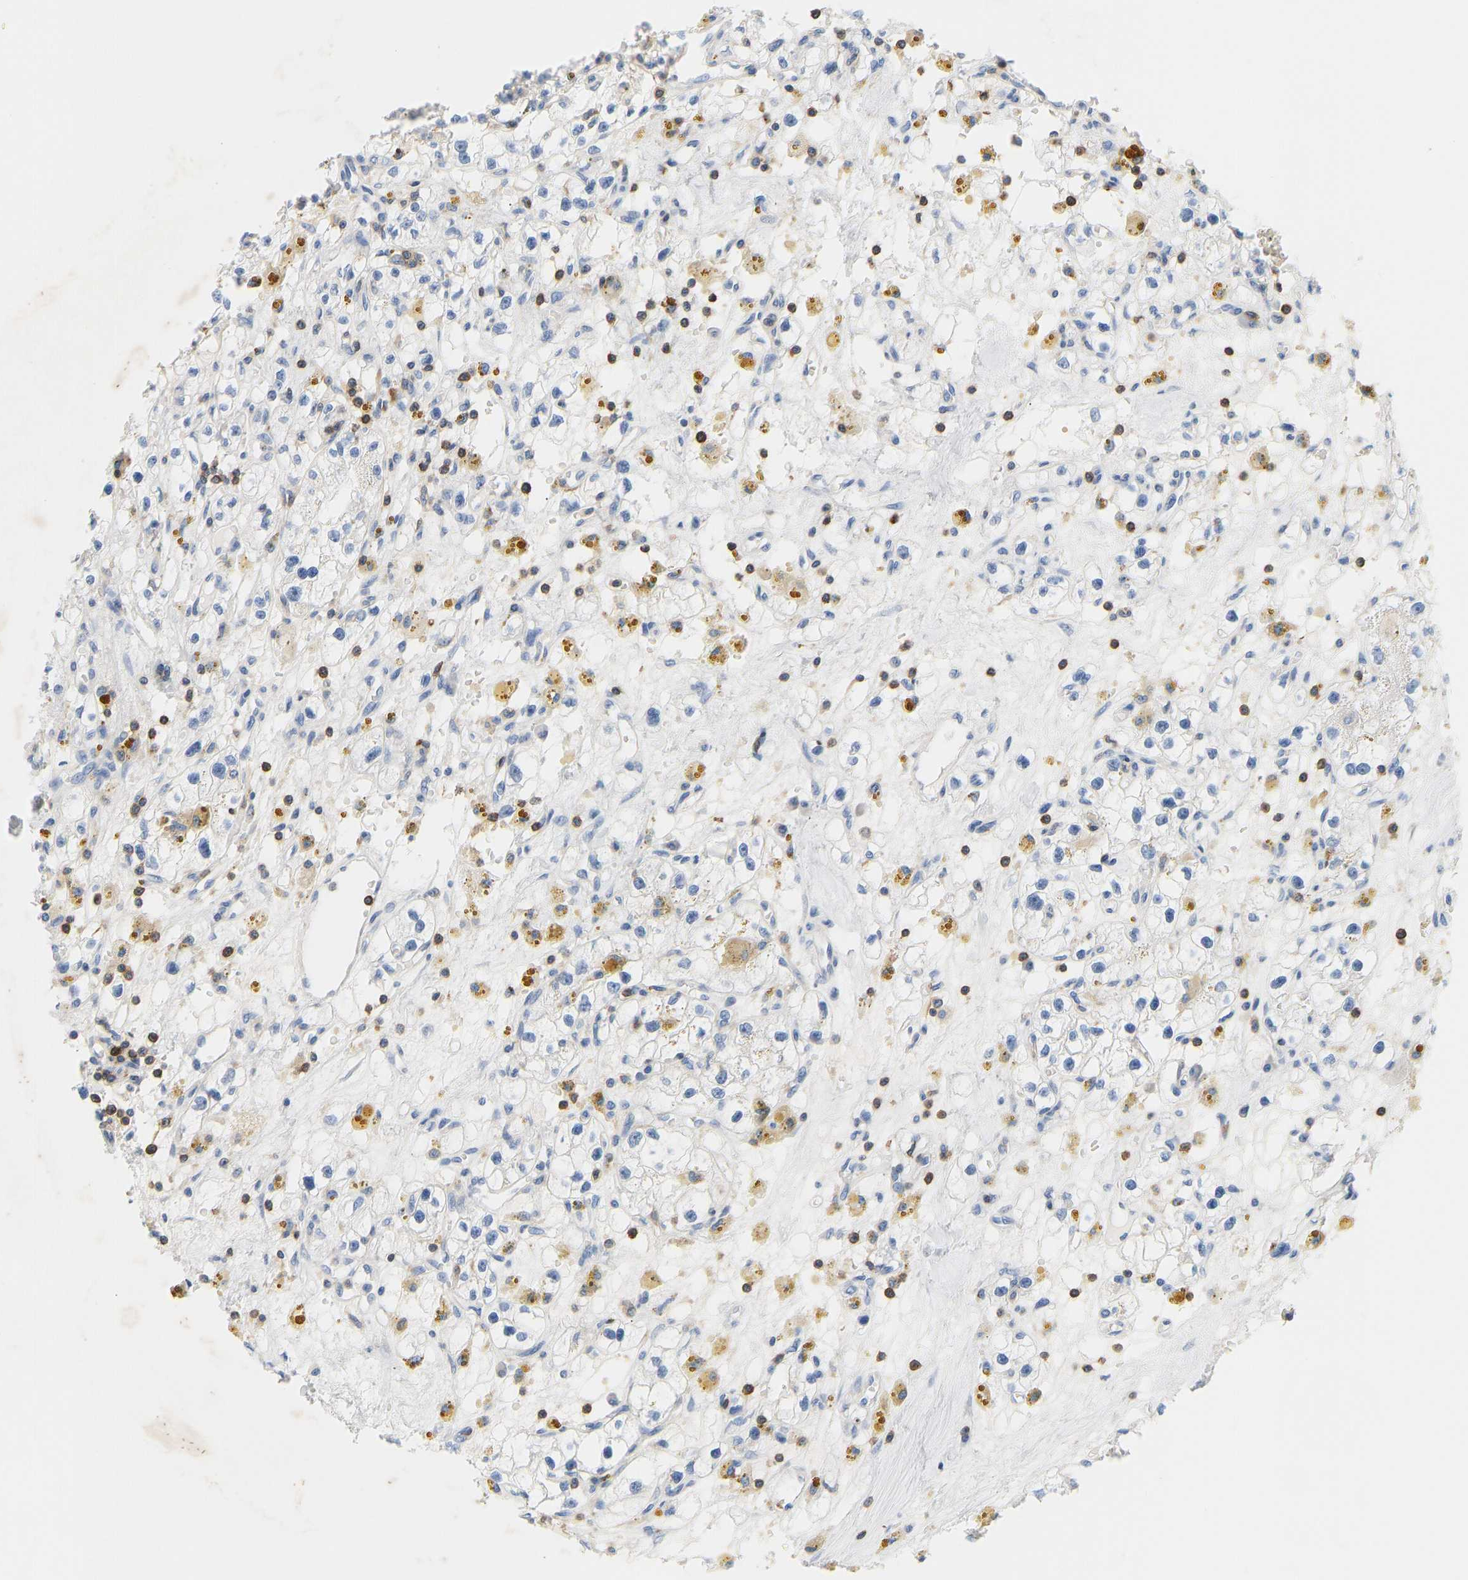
{"staining": {"intensity": "negative", "quantity": "none", "location": "none"}, "tissue": "renal cancer", "cell_type": "Tumor cells", "image_type": "cancer", "snomed": [{"axis": "morphology", "description": "Adenocarcinoma, NOS"}, {"axis": "topography", "description": "Kidney"}], "caption": "The IHC micrograph has no significant staining in tumor cells of renal adenocarcinoma tissue.", "gene": "EVL", "patient": {"sex": "male", "age": 56}}